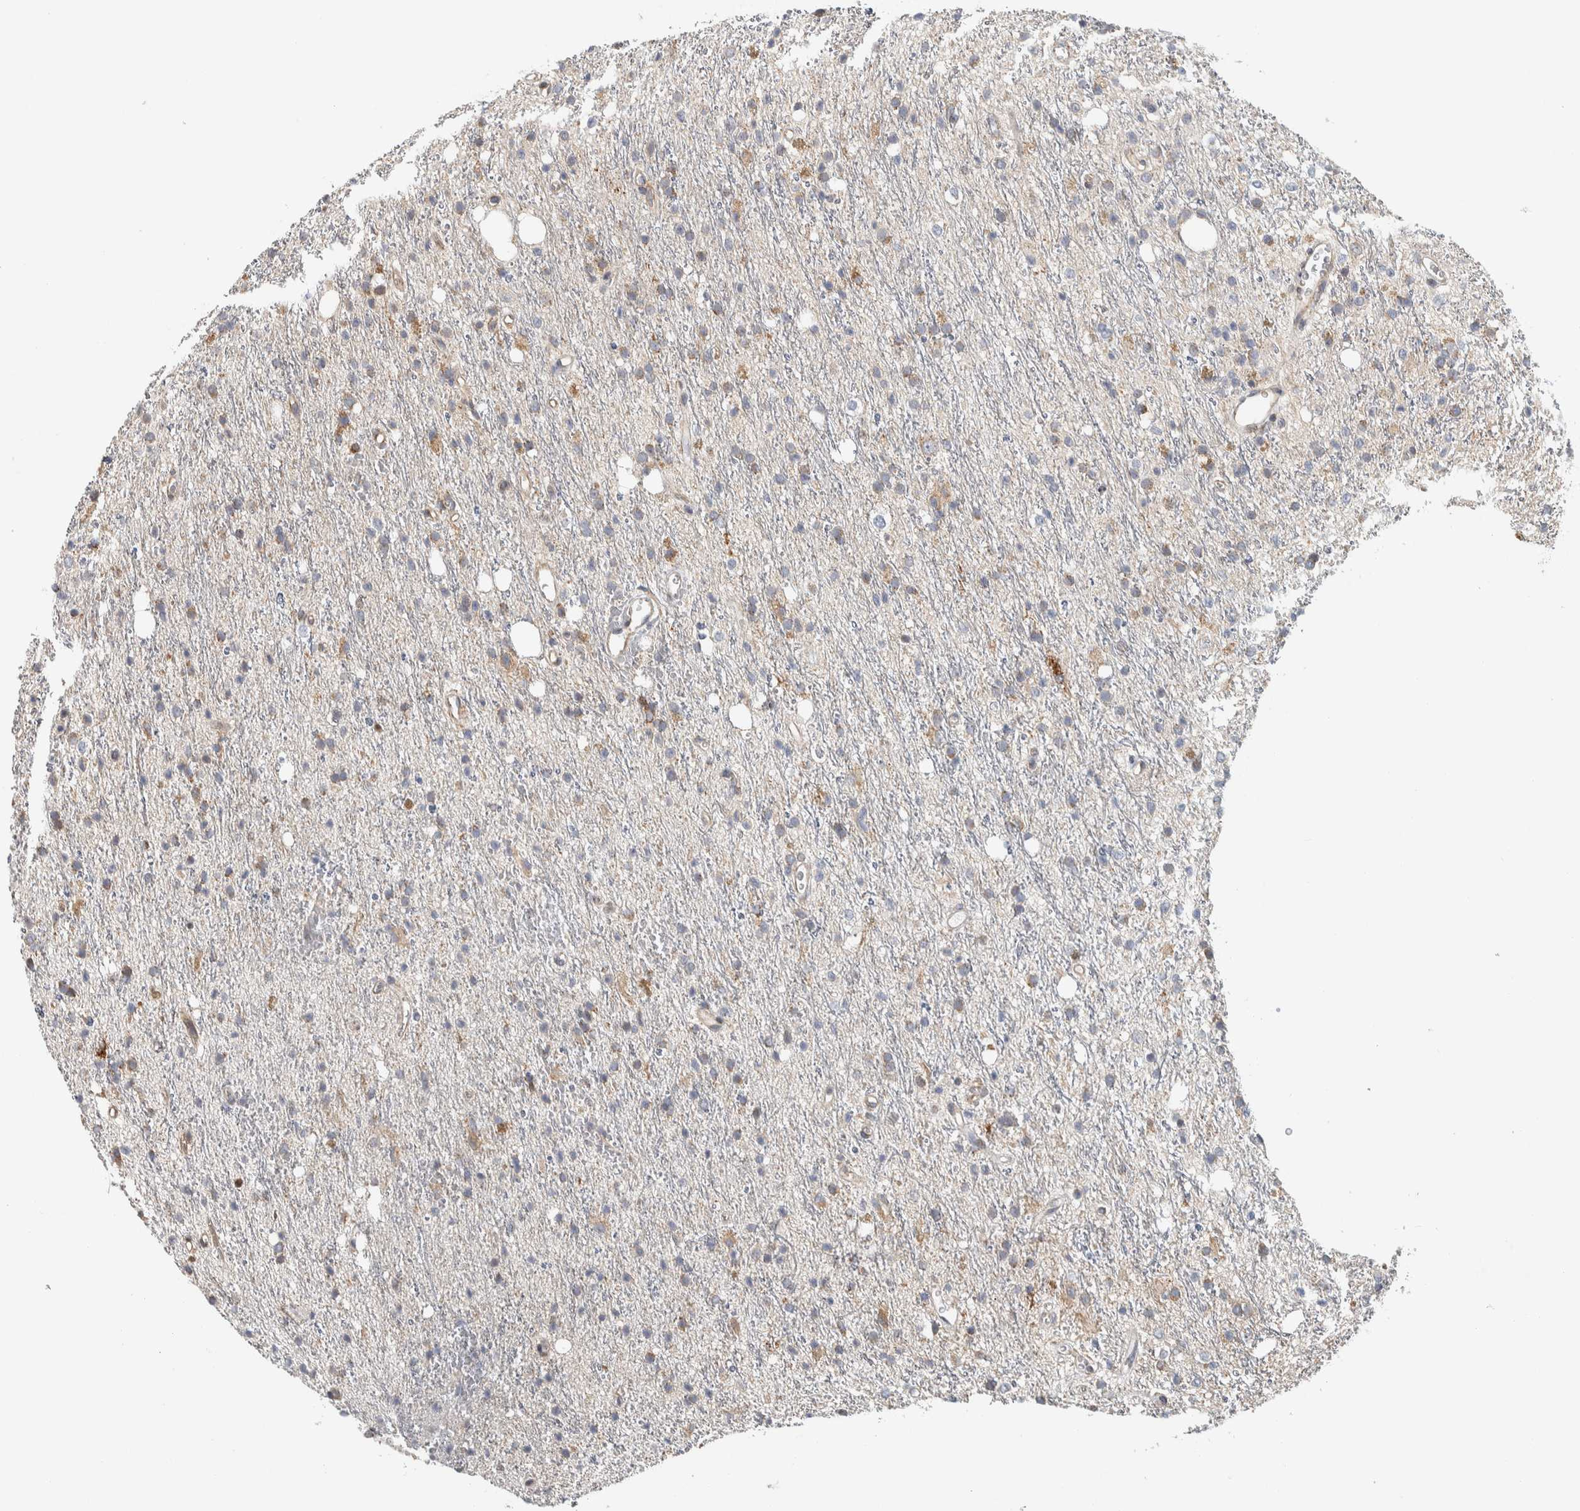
{"staining": {"intensity": "weak", "quantity": "<25%", "location": "cytoplasmic/membranous"}, "tissue": "glioma", "cell_type": "Tumor cells", "image_type": "cancer", "snomed": [{"axis": "morphology", "description": "Glioma, malignant, High grade"}, {"axis": "topography", "description": "Brain"}], "caption": "Immunohistochemistry (IHC) micrograph of high-grade glioma (malignant) stained for a protein (brown), which shows no positivity in tumor cells.", "gene": "AFP", "patient": {"sex": "male", "age": 47}}